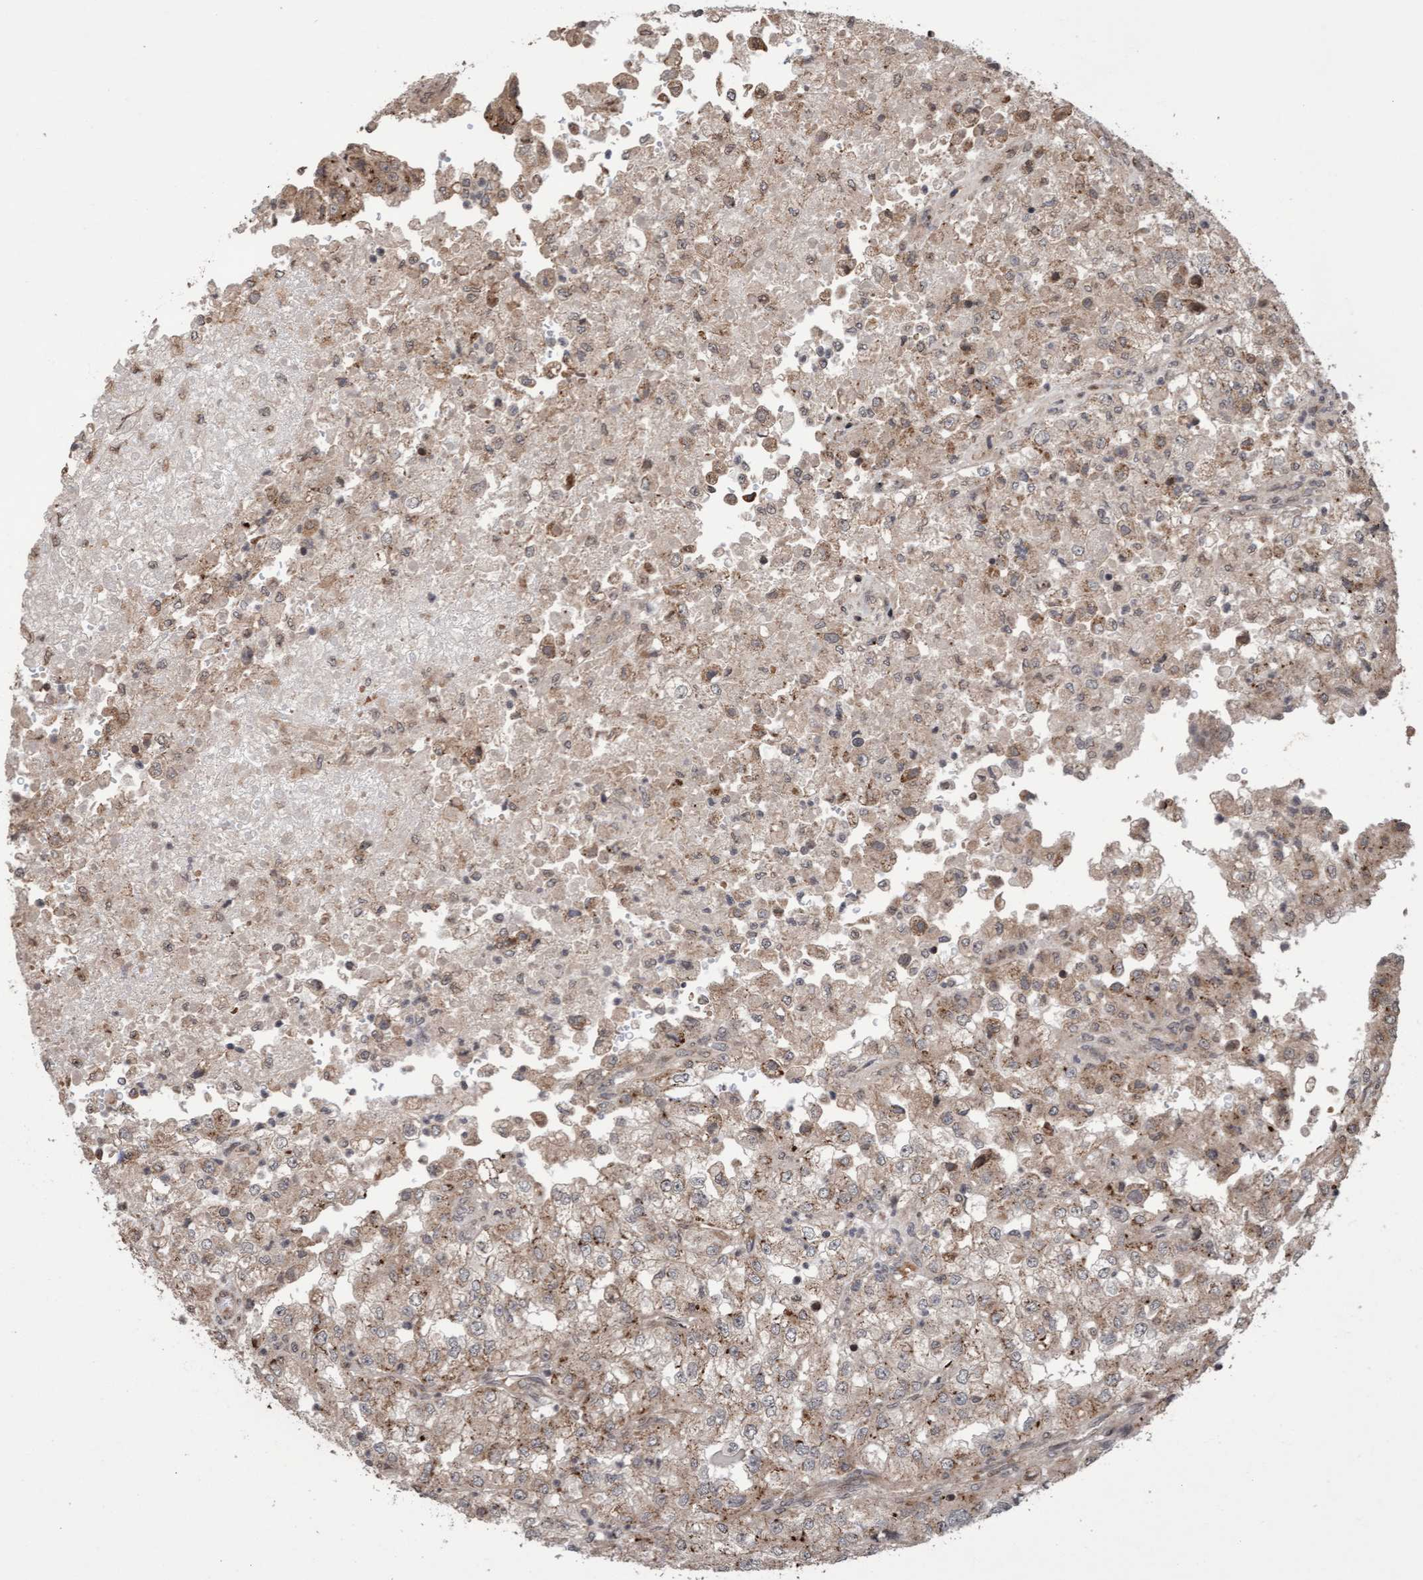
{"staining": {"intensity": "weak", "quantity": ">75%", "location": "cytoplasmic/membranous"}, "tissue": "renal cancer", "cell_type": "Tumor cells", "image_type": "cancer", "snomed": [{"axis": "morphology", "description": "Adenocarcinoma, NOS"}, {"axis": "topography", "description": "Kidney"}], "caption": "Immunohistochemistry (DAB) staining of human renal cancer (adenocarcinoma) demonstrates weak cytoplasmic/membranous protein staining in approximately >75% of tumor cells. (Brightfield microscopy of DAB IHC at high magnification).", "gene": "PECR", "patient": {"sex": "female", "age": 54}}